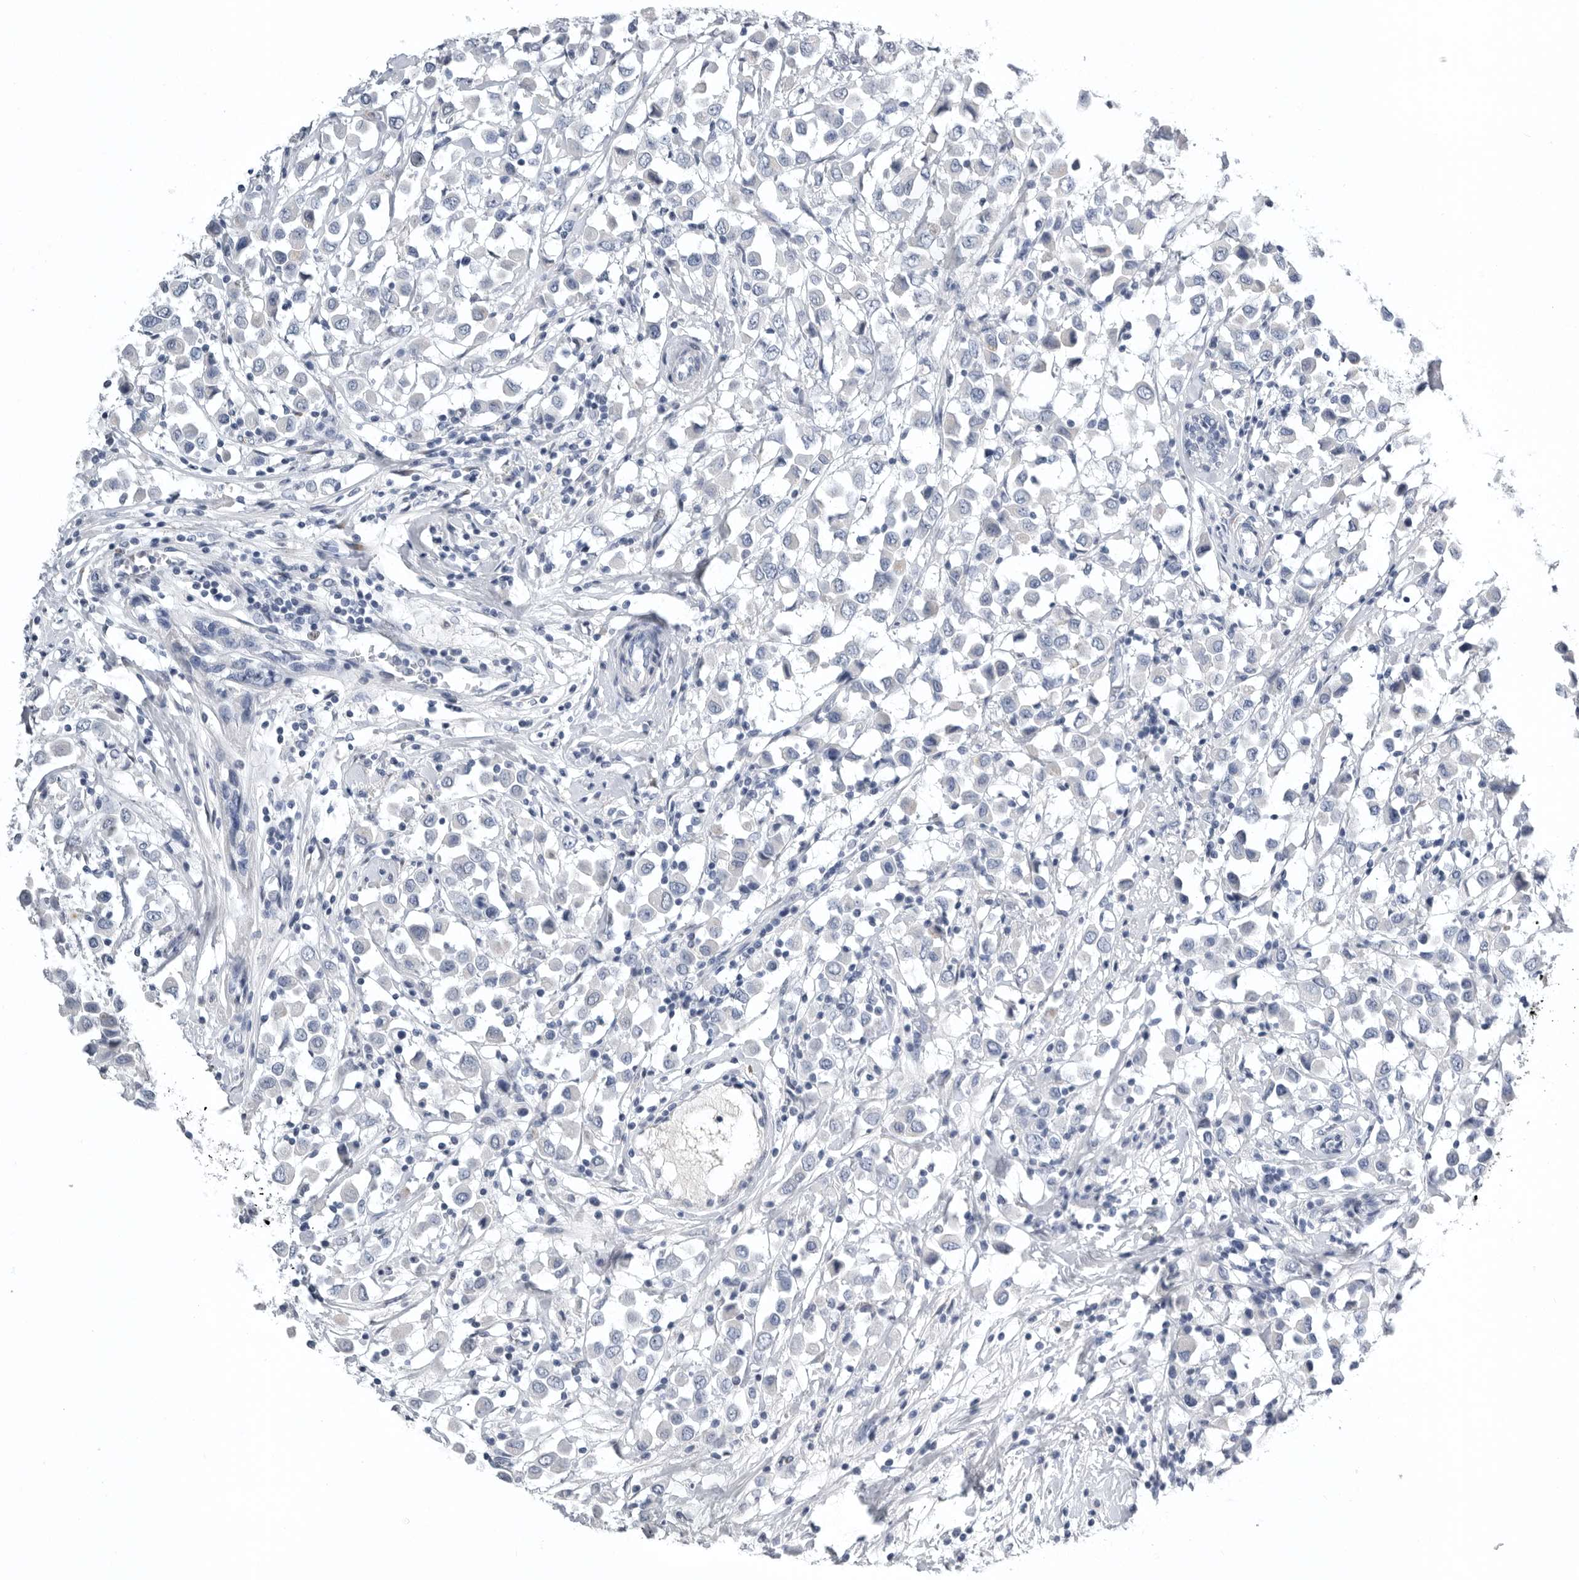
{"staining": {"intensity": "negative", "quantity": "none", "location": "none"}, "tissue": "breast cancer", "cell_type": "Tumor cells", "image_type": "cancer", "snomed": [{"axis": "morphology", "description": "Duct carcinoma"}, {"axis": "topography", "description": "Breast"}], "caption": "High power microscopy histopathology image of an immunohistochemistry (IHC) histopathology image of breast invasive ductal carcinoma, revealing no significant positivity in tumor cells.", "gene": "TIMP1", "patient": {"sex": "female", "age": 61}}